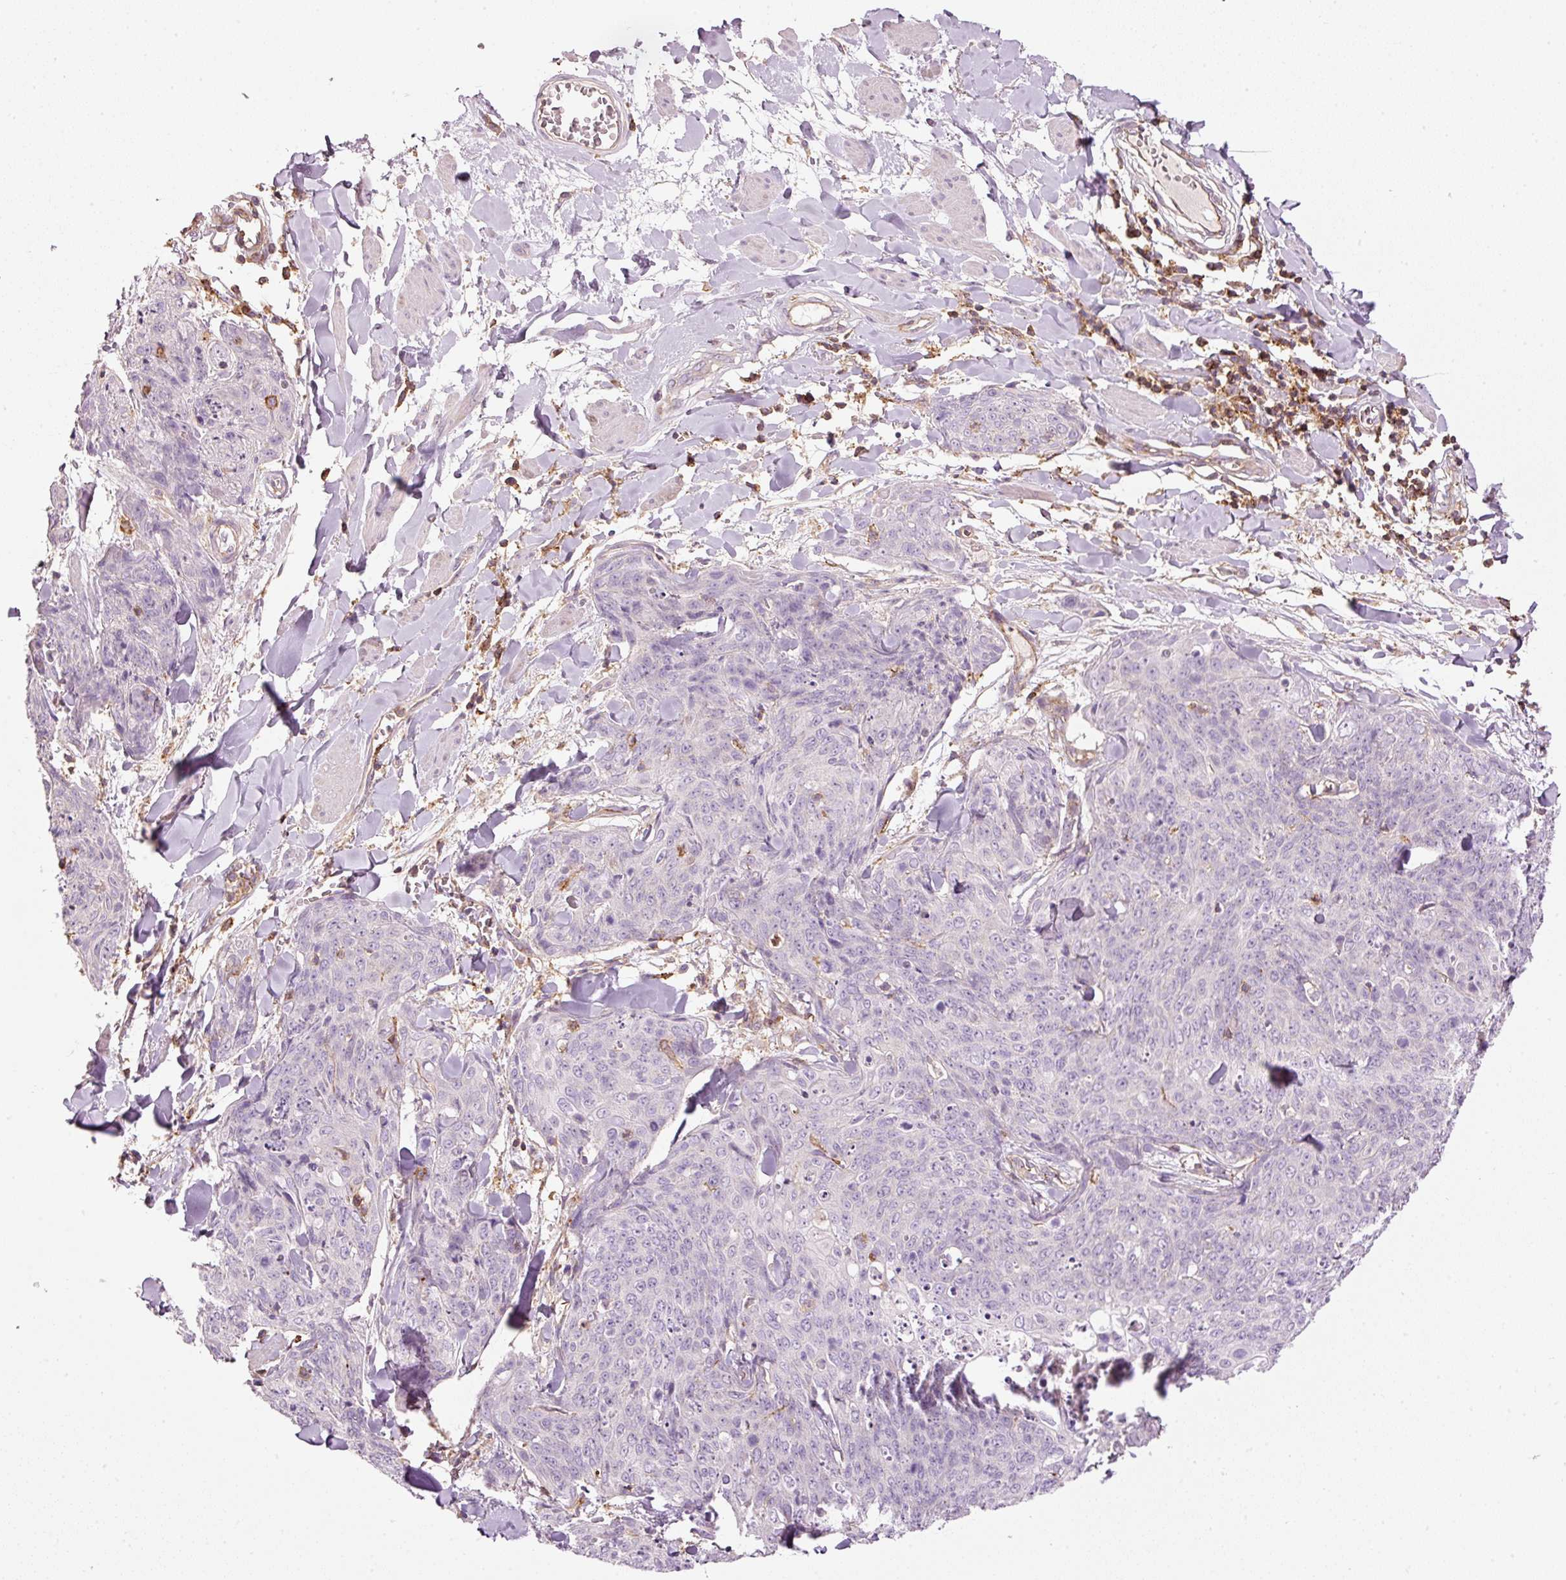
{"staining": {"intensity": "negative", "quantity": "none", "location": "none"}, "tissue": "skin cancer", "cell_type": "Tumor cells", "image_type": "cancer", "snomed": [{"axis": "morphology", "description": "Squamous cell carcinoma, NOS"}, {"axis": "topography", "description": "Skin"}, {"axis": "topography", "description": "Vulva"}], "caption": "IHC image of neoplastic tissue: squamous cell carcinoma (skin) stained with DAB (3,3'-diaminobenzidine) shows no significant protein expression in tumor cells.", "gene": "SIPA1", "patient": {"sex": "female", "age": 85}}